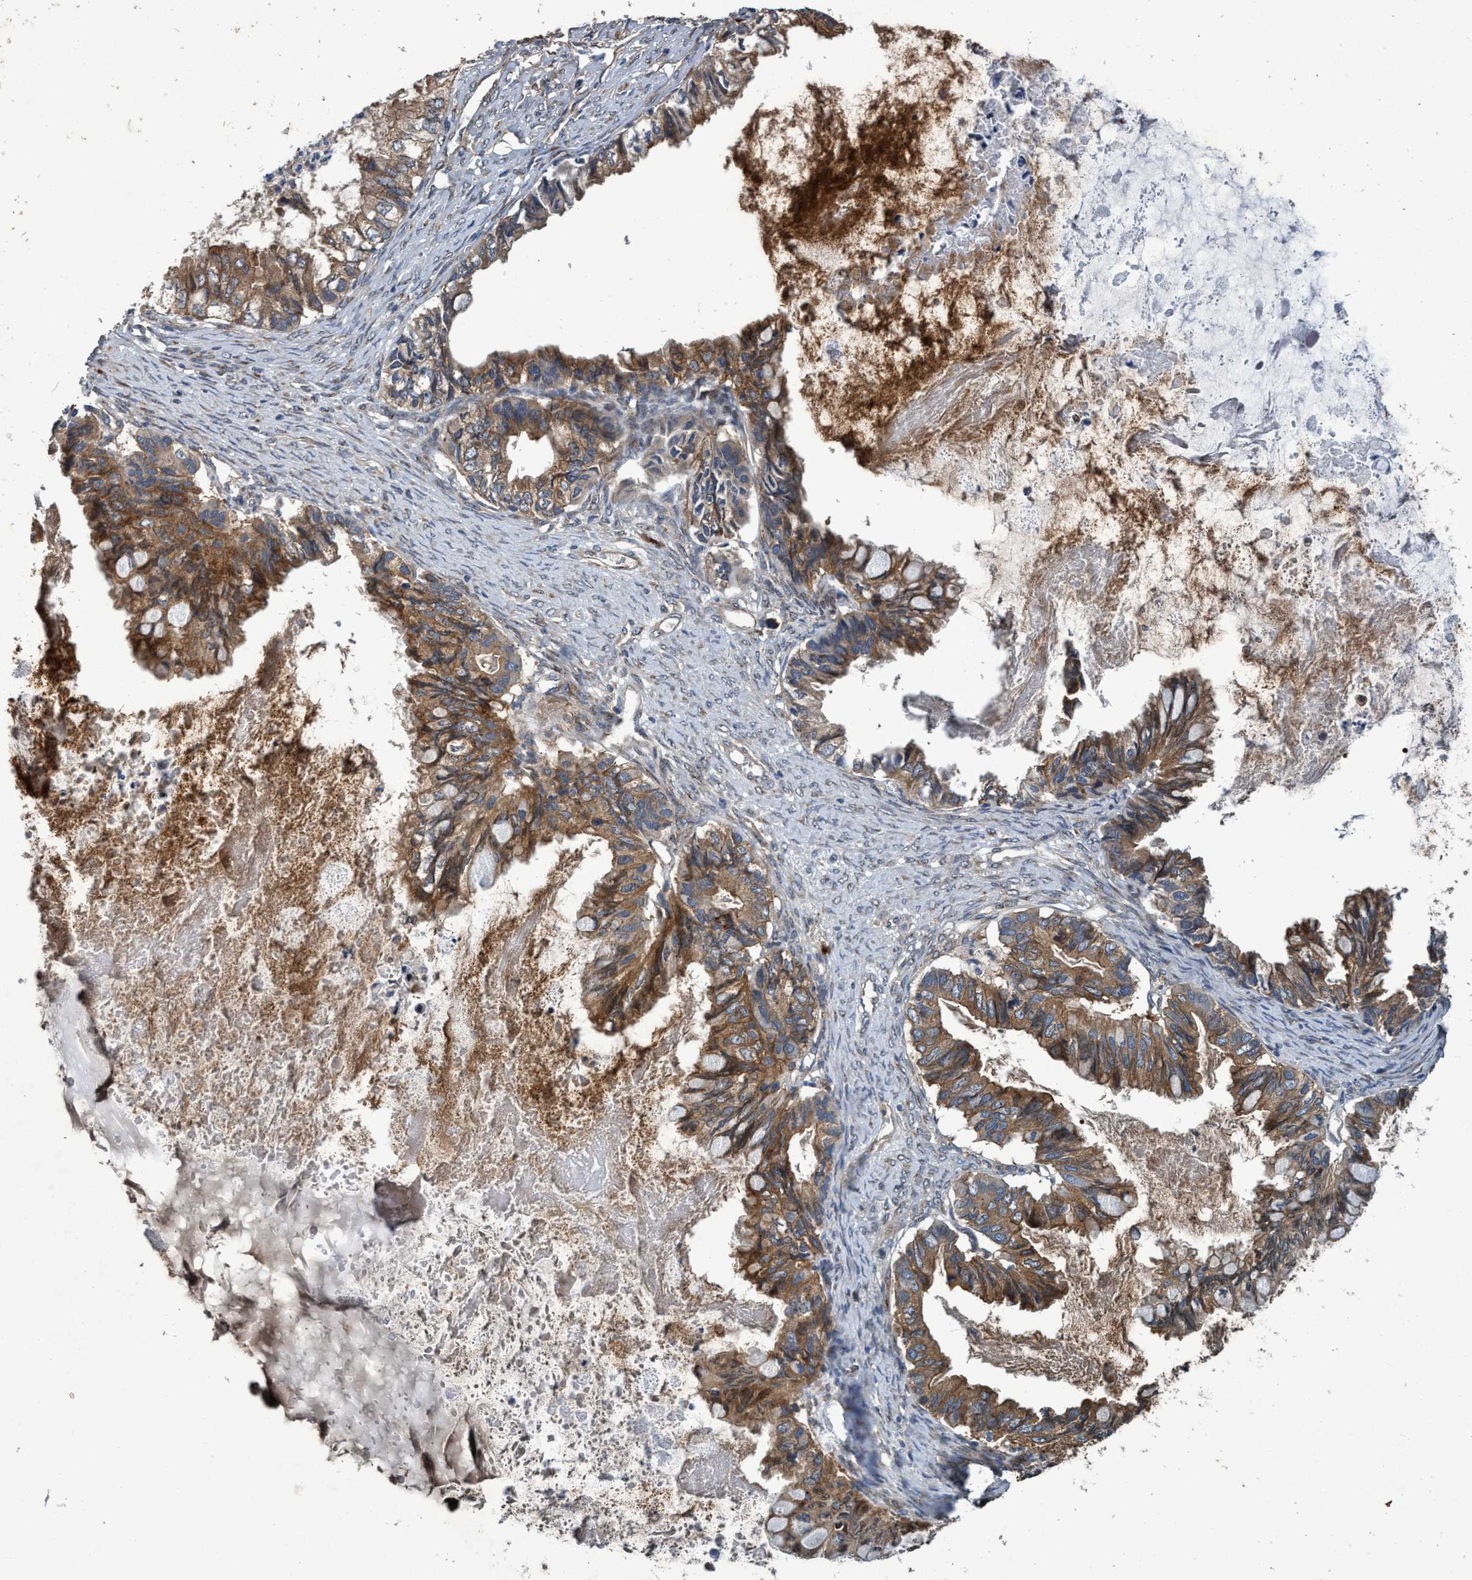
{"staining": {"intensity": "moderate", "quantity": ">75%", "location": "cytoplasmic/membranous"}, "tissue": "ovarian cancer", "cell_type": "Tumor cells", "image_type": "cancer", "snomed": [{"axis": "morphology", "description": "Cystadenocarcinoma, mucinous, NOS"}, {"axis": "topography", "description": "Ovary"}], "caption": "Moderate cytoplasmic/membranous protein expression is present in approximately >75% of tumor cells in ovarian cancer.", "gene": "MACC1", "patient": {"sex": "female", "age": 80}}